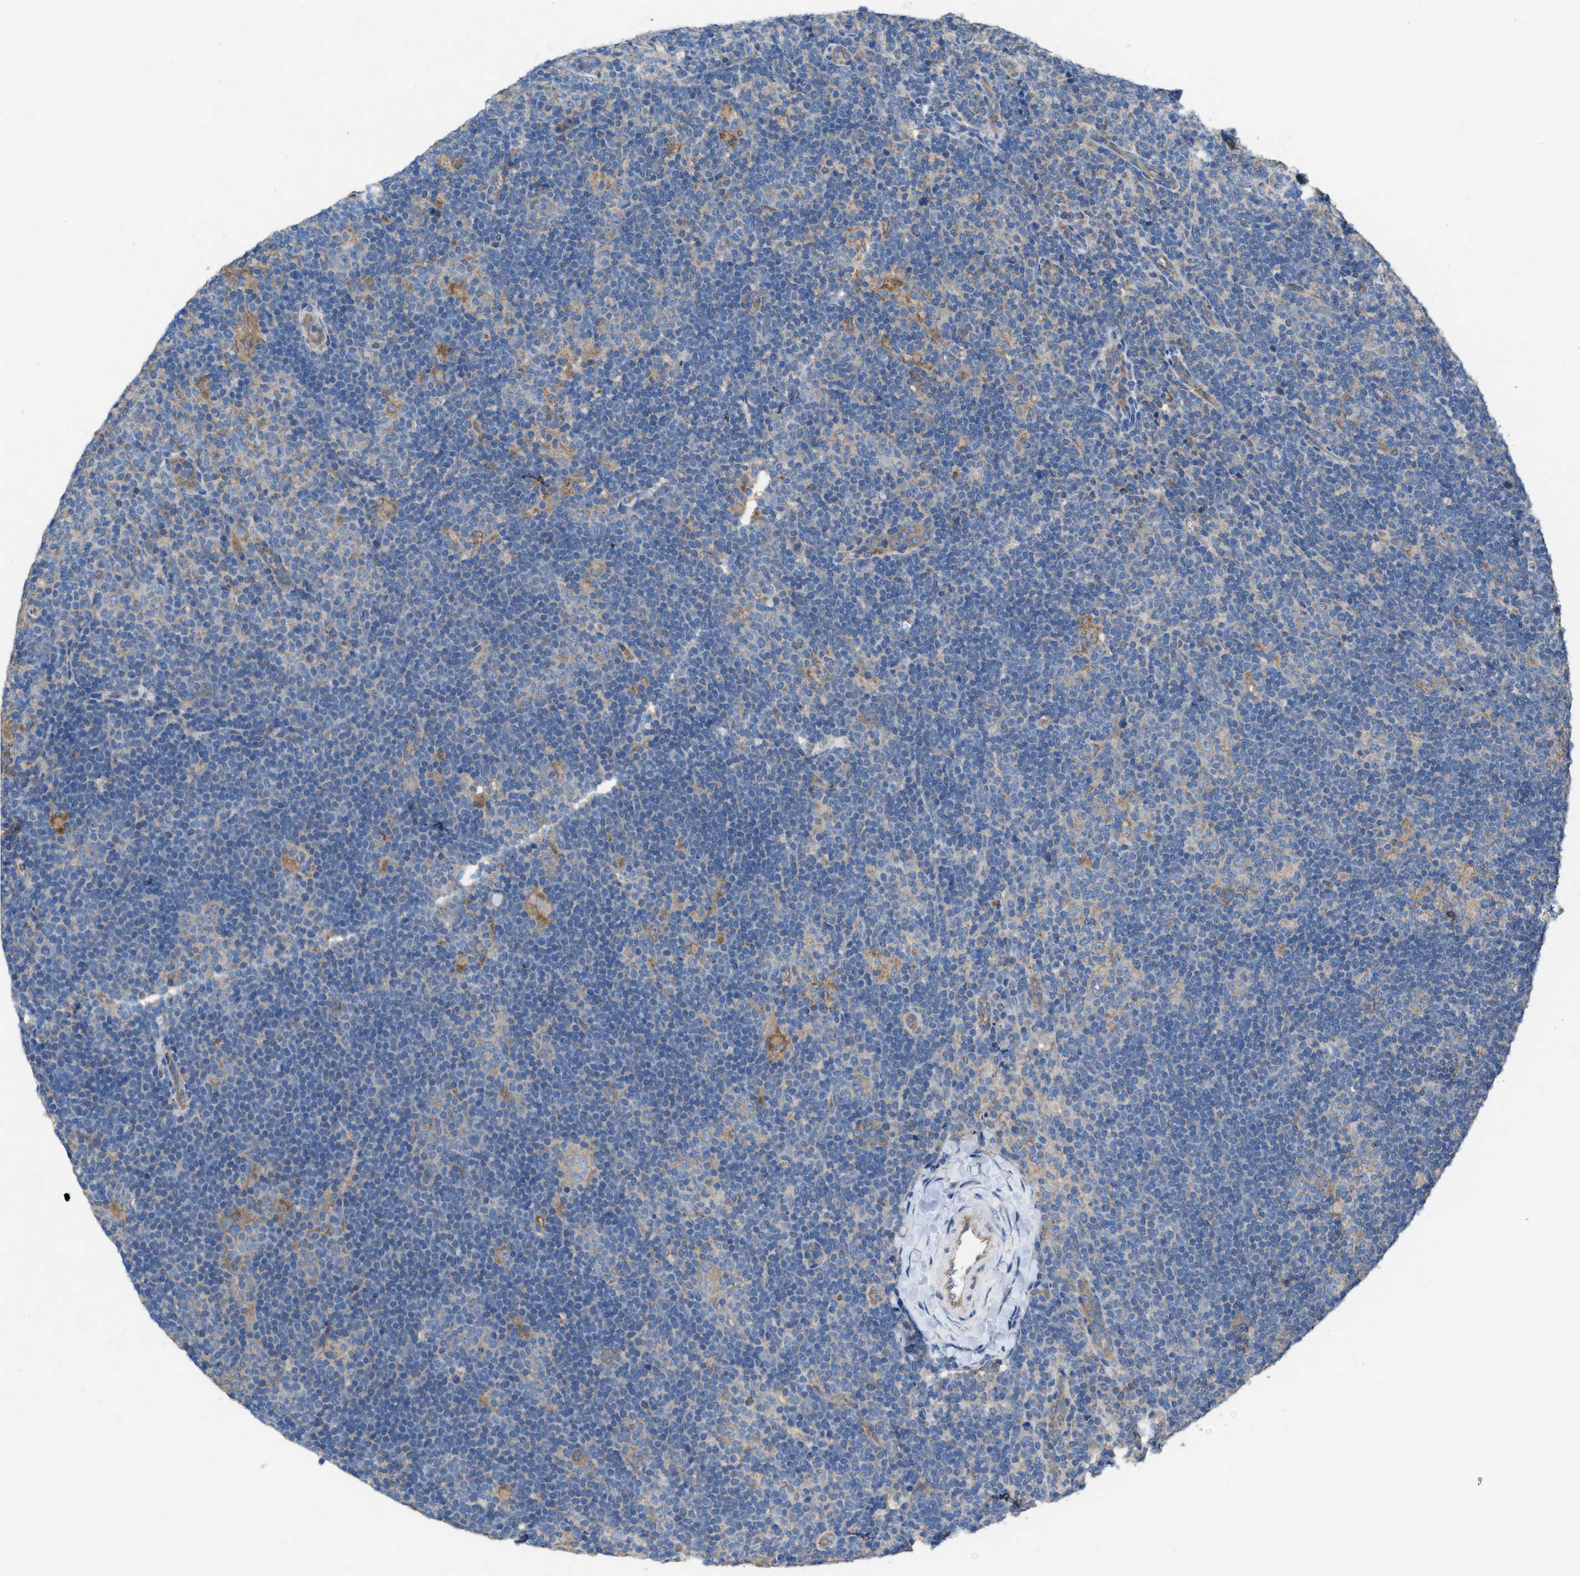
{"staining": {"intensity": "weak", "quantity": "25%-75%", "location": "cytoplasmic/membranous"}, "tissue": "lymphoma", "cell_type": "Tumor cells", "image_type": "cancer", "snomed": [{"axis": "morphology", "description": "Hodgkin's disease, NOS"}, {"axis": "topography", "description": "Lymph node"}], "caption": "Tumor cells reveal low levels of weak cytoplasmic/membranous positivity in about 25%-75% of cells in lymphoma.", "gene": "DOLPP1", "patient": {"sex": "female", "age": 57}}